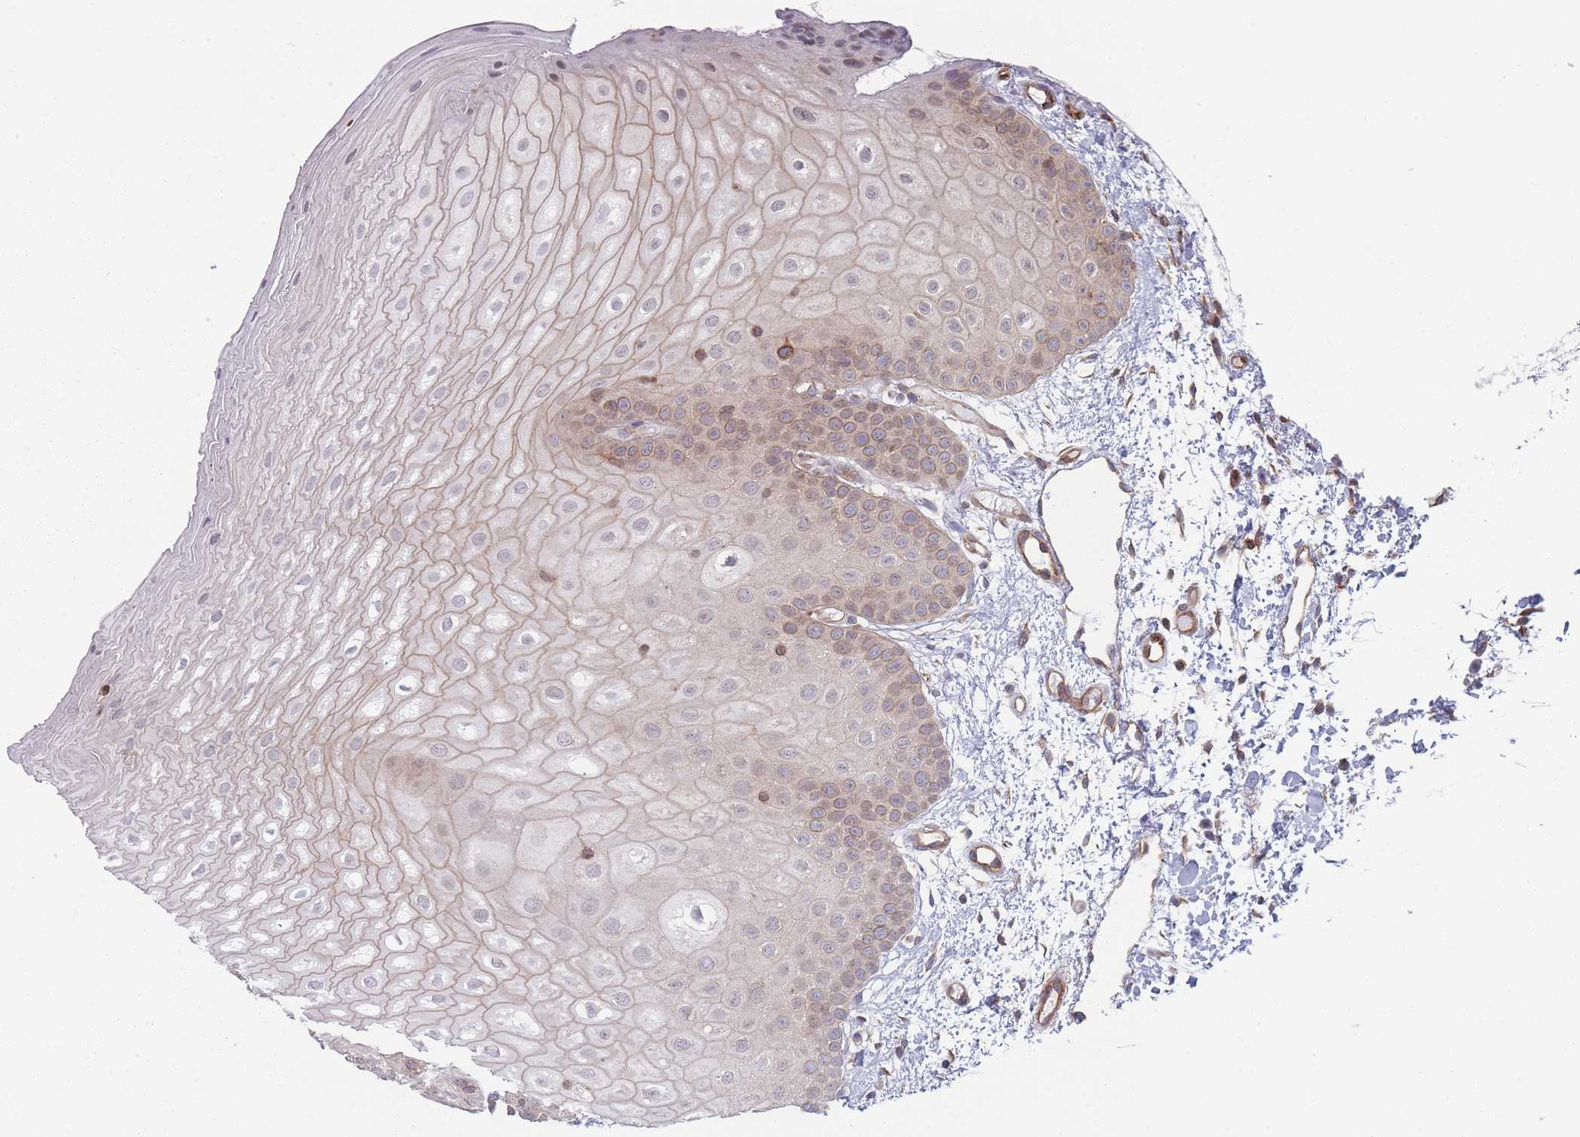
{"staining": {"intensity": "weak", "quantity": "25%-75%", "location": "cytoplasmic/membranous"}, "tissue": "oral mucosa", "cell_type": "Squamous epithelial cells", "image_type": "normal", "snomed": [{"axis": "morphology", "description": "Normal tissue, NOS"}, {"axis": "topography", "description": "Oral tissue"}], "caption": "Human oral mucosa stained for a protein (brown) exhibits weak cytoplasmic/membranous positive staining in approximately 25%-75% of squamous epithelial cells.", "gene": "VRK2", "patient": {"sex": "female", "age": 67}}